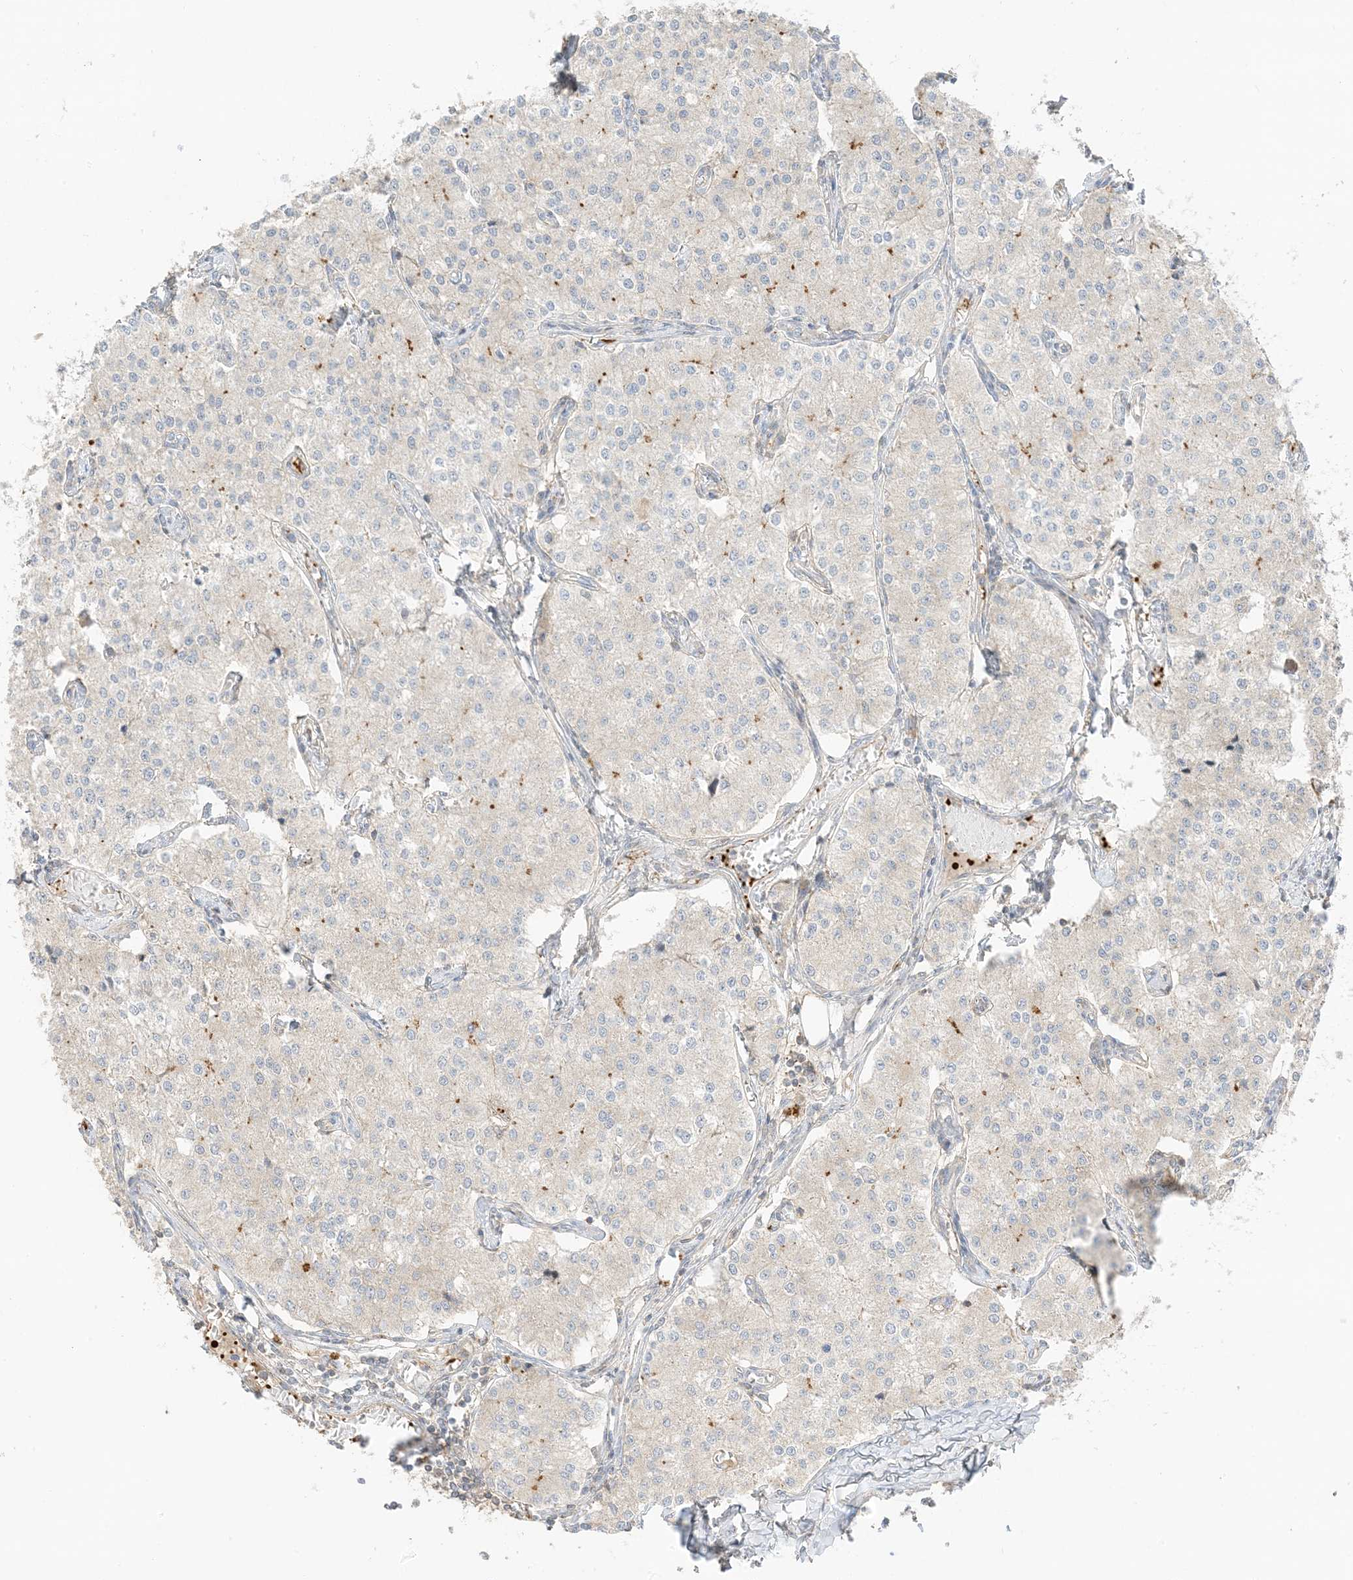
{"staining": {"intensity": "weak", "quantity": "<25%", "location": "cytoplasmic/membranous"}, "tissue": "carcinoid", "cell_type": "Tumor cells", "image_type": "cancer", "snomed": [{"axis": "morphology", "description": "Carcinoid, malignant, NOS"}, {"axis": "topography", "description": "Colon"}], "caption": "This is an IHC histopathology image of carcinoid. There is no positivity in tumor cells.", "gene": "ETAA1", "patient": {"sex": "female", "age": 52}}